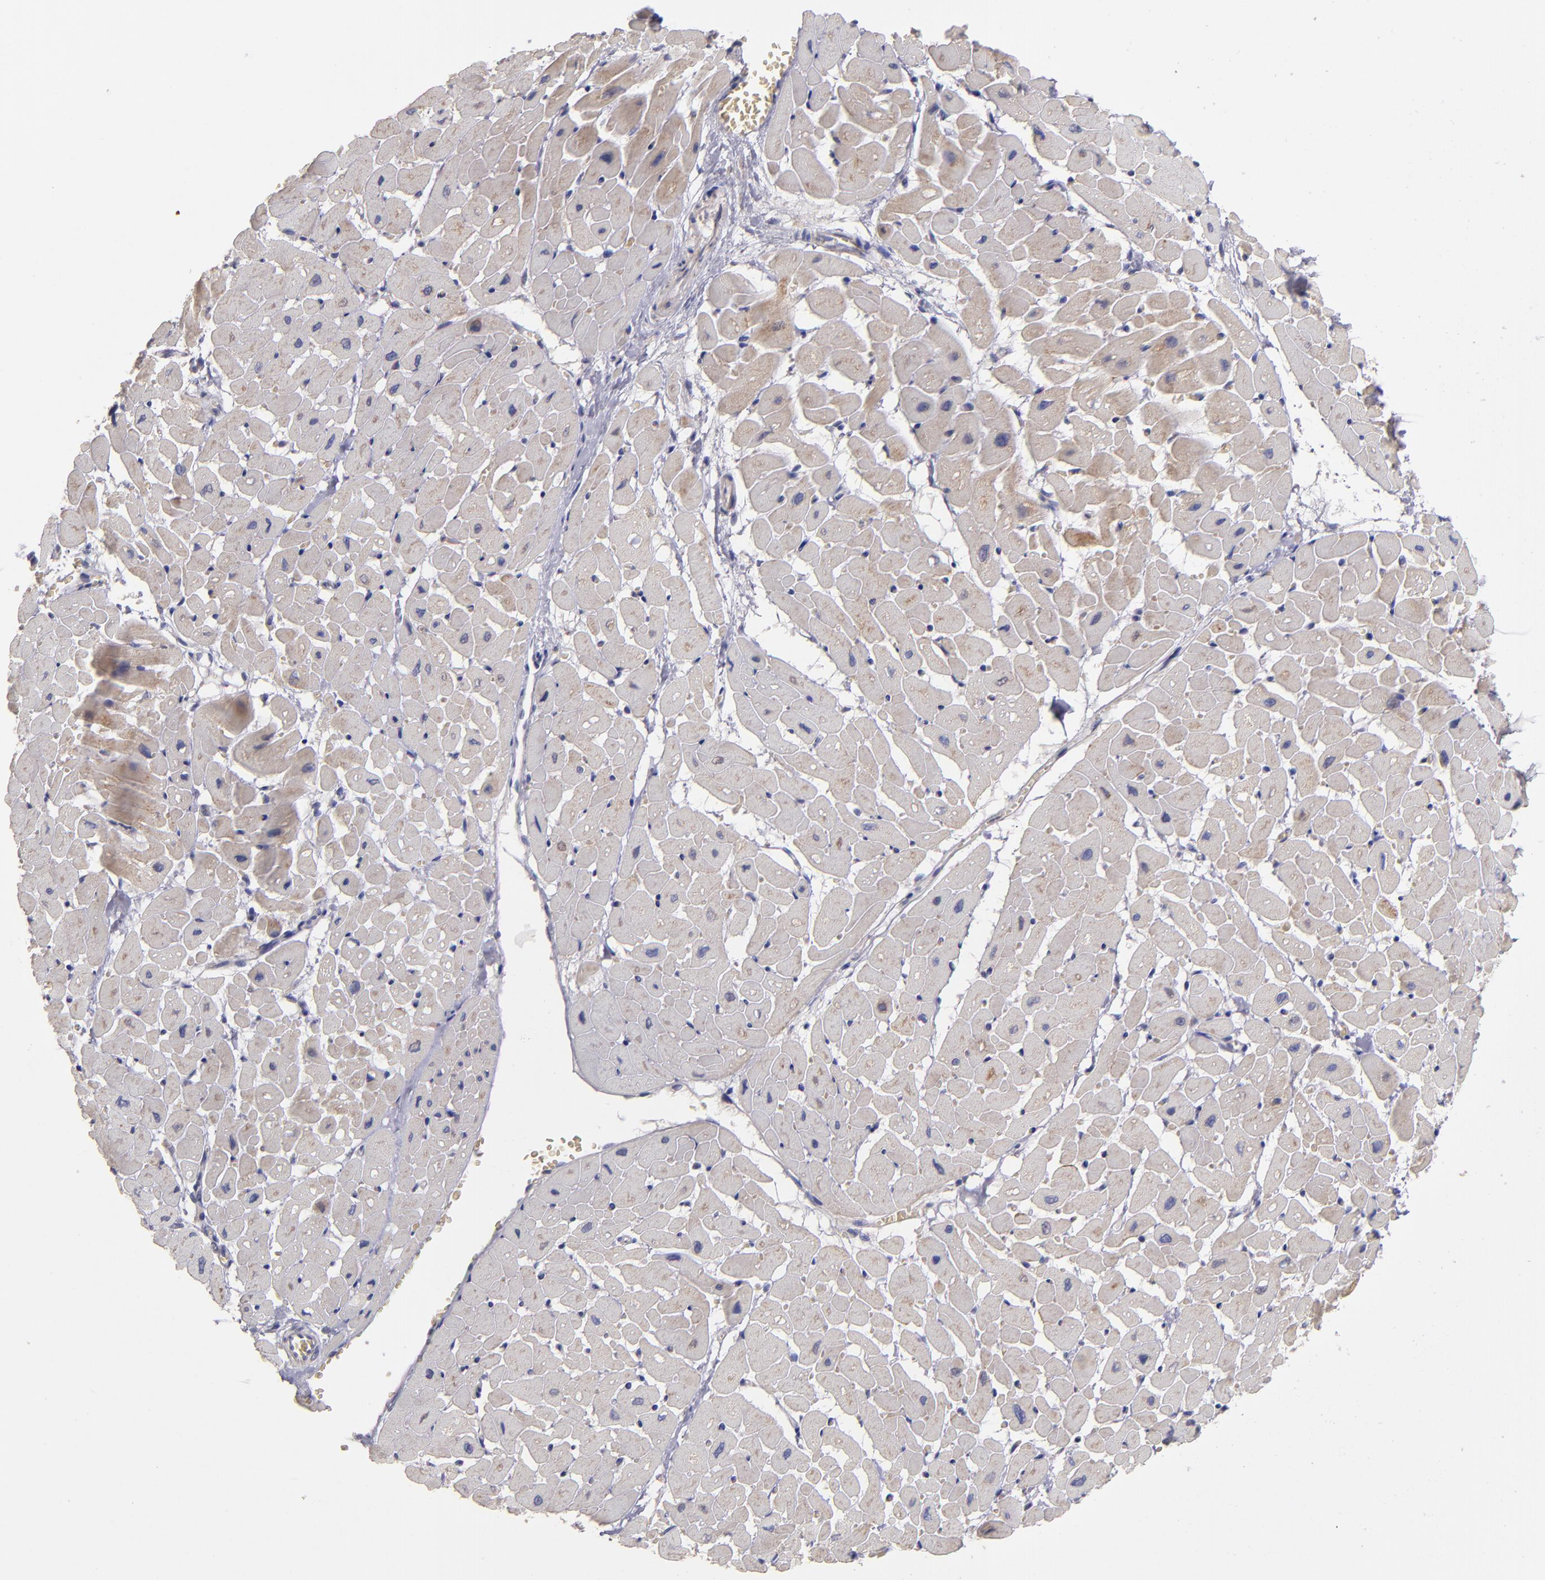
{"staining": {"intensity": "strong", "quantity": ">75%", "location": "cytoplasmic/membranous"}, "tissue": "heart muscle", "cell_type": "Cardiomyocytes", "image_type": "normal", "snomed": [{"axis": "morphology", "description": "Normal tissue, NOS"}, {"axis": "topography", "description": "Heart"}], "caption": "Immunohistochemical staining of unremarkable human heart muscle shows >75% levels of strong cytoplasmic/membranous protein staining in approximately >75% of cardiomyocytes.", "gene": "CLTA", "patient": {"sex": "male", "age": 45}}